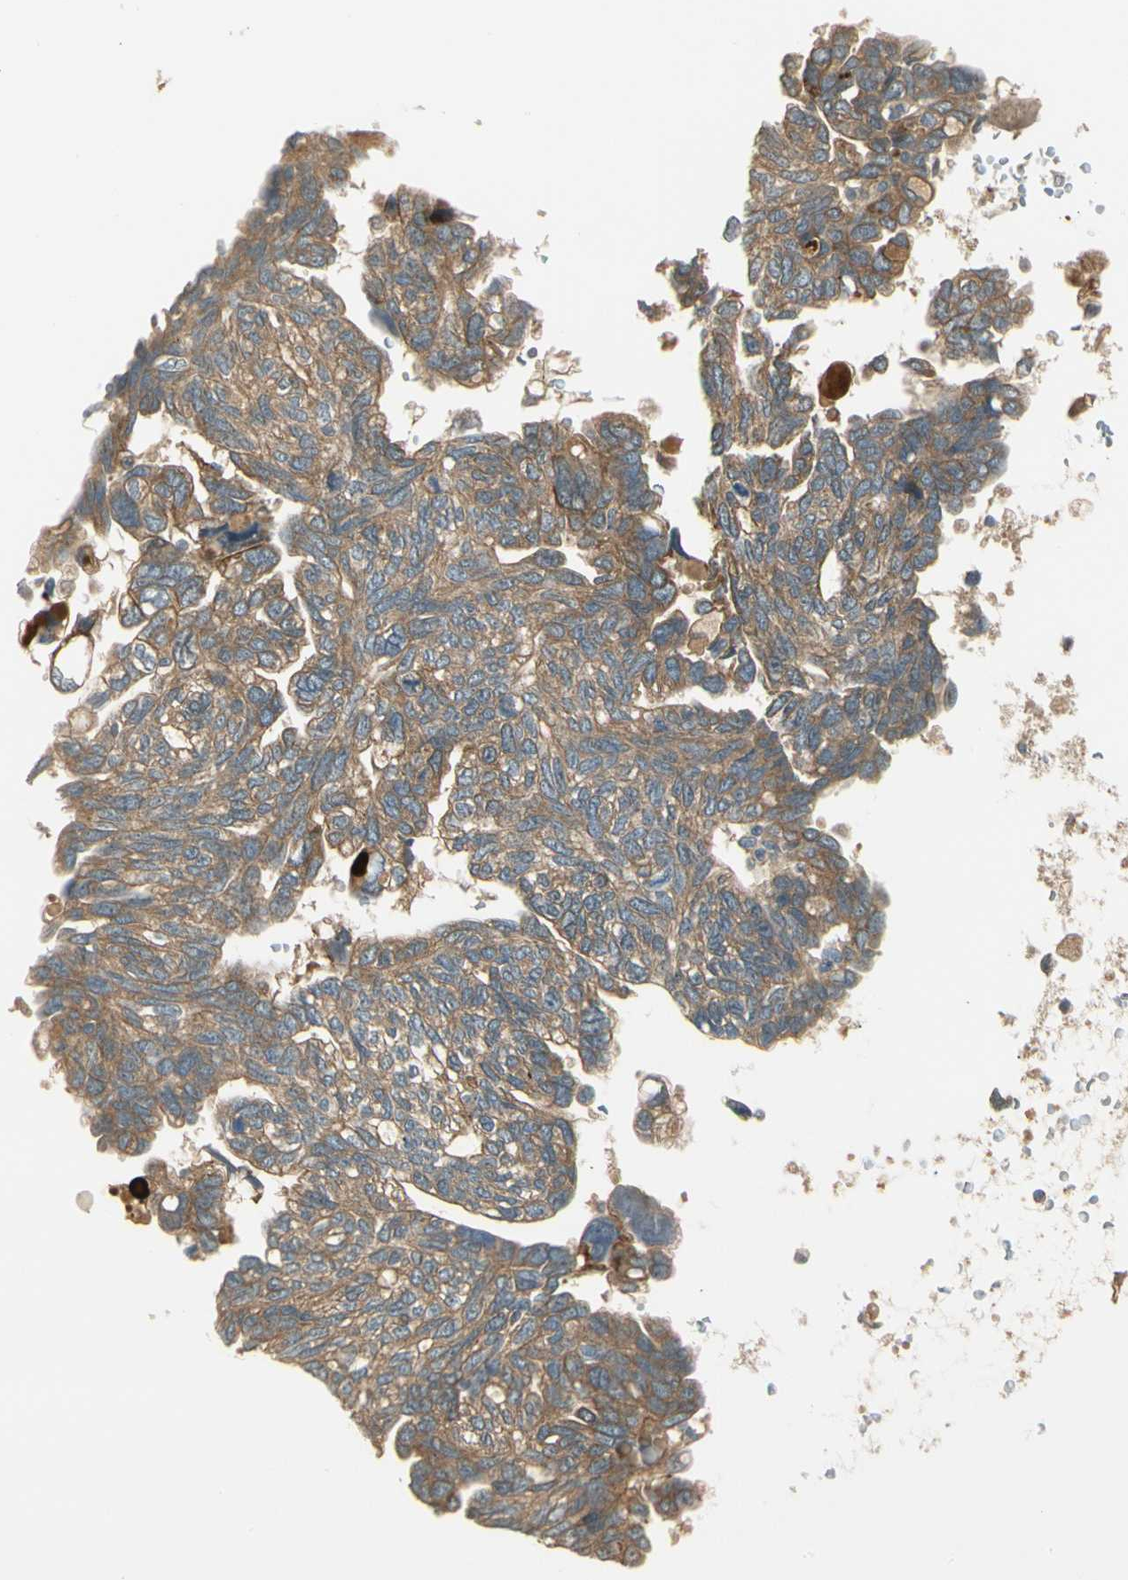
{"staining": {"intensity": "moderate", "quantity": ">75%", "location": "cytoplasmic/membranous"}, "tissue": "ovarian cancer", "cell_type": "Tumor cells", "image_type": "cancer", "snomed": [{"axis": "morphology", "description": "Cystadenocarcinoma, serous, NOS"}, {"axis": "topography", "description": "Ovary"}], "caption": "Ovarian cancer was stained to show a protein in brown. There is medium levels of moderate cytoplasmic/membranous staining in about >75% of tumor cells.", "gene": "PFDN5", "patient": {"sex": "female", "age": 79}}